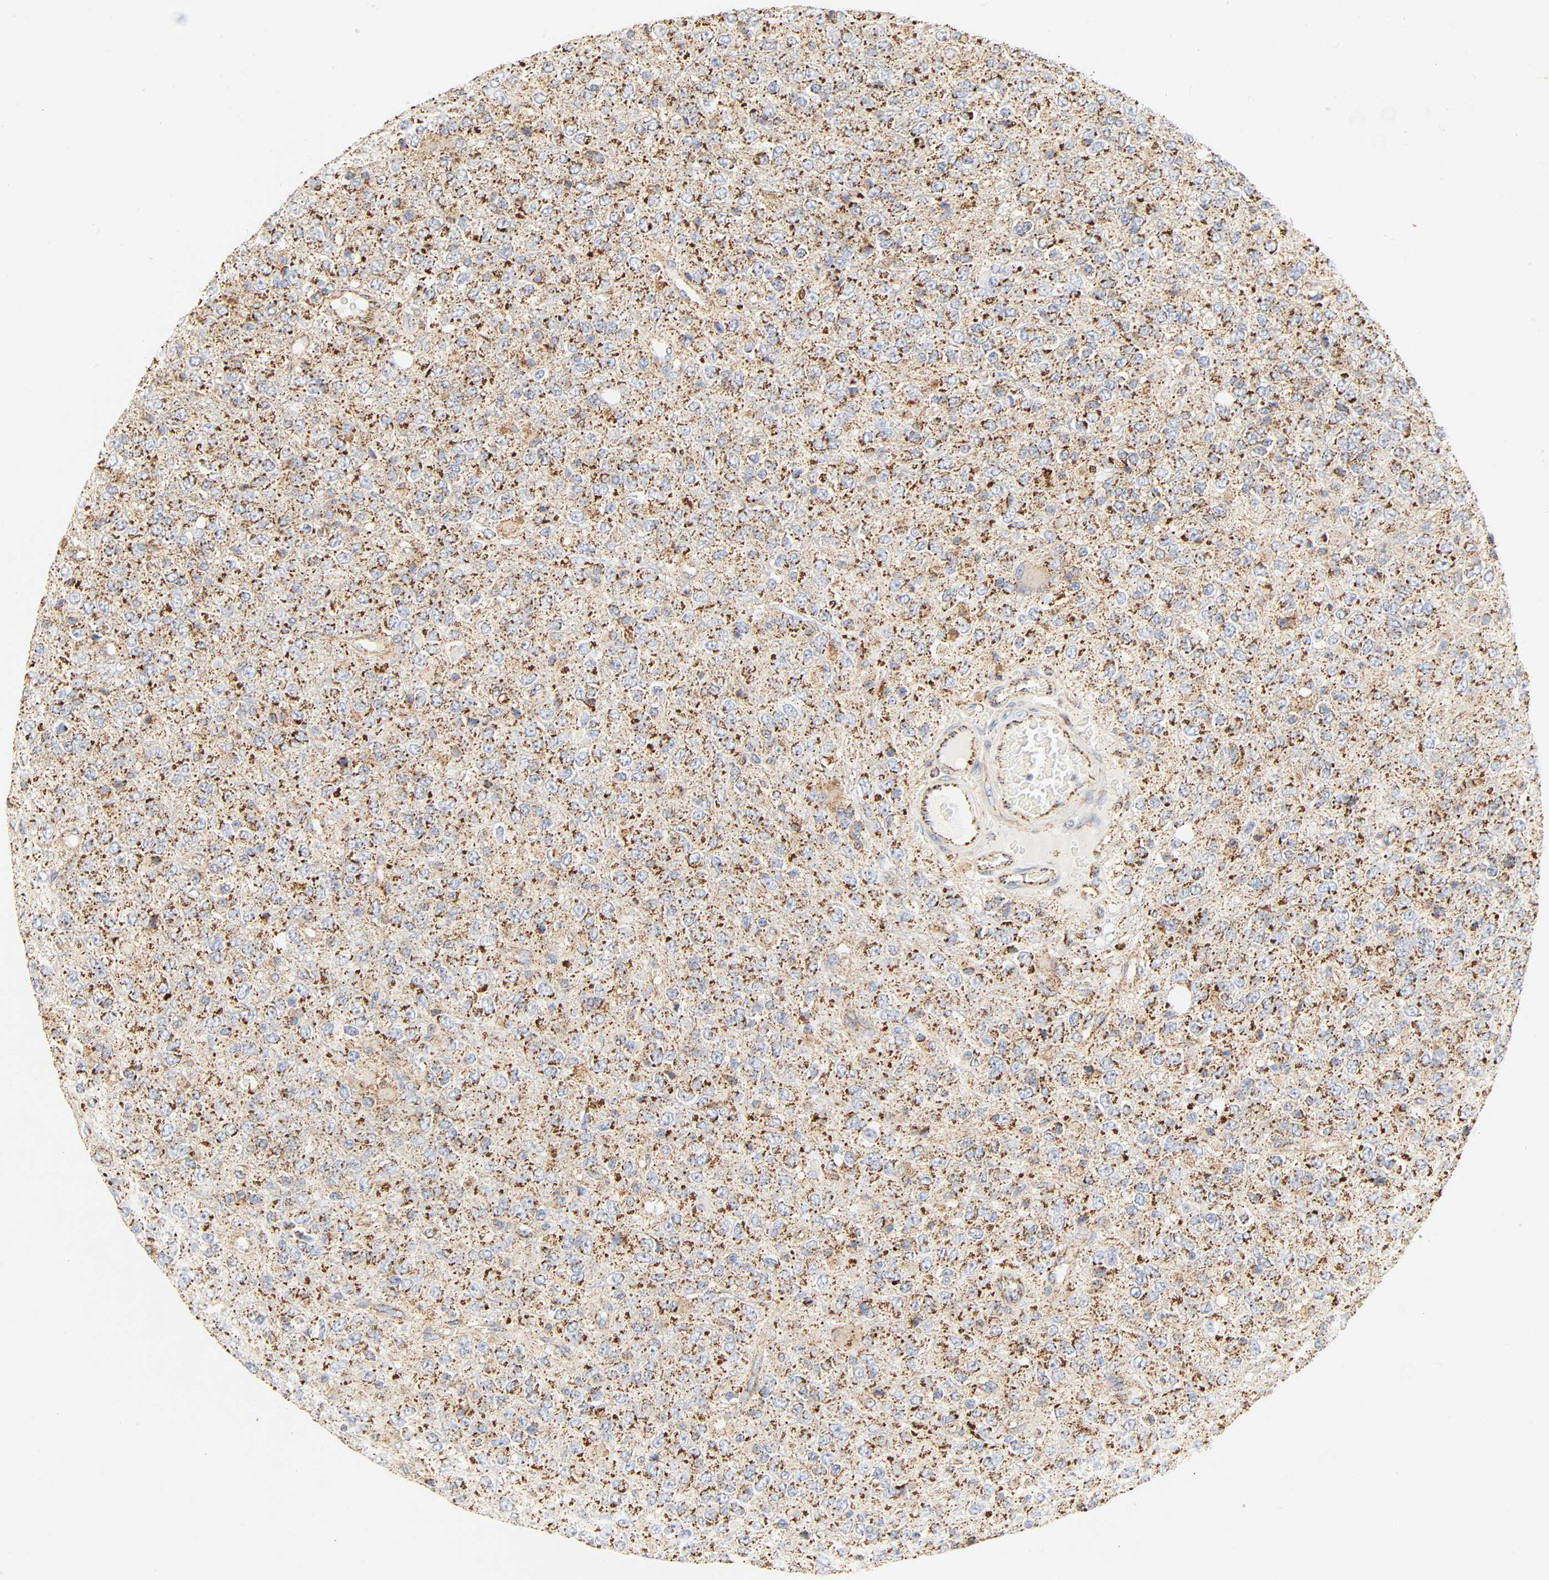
{"staining": {"intensity": "moderate", "quantity": "25%-75%", "location": "cytoplasmic/membranous"}, "tissue": "glioma", "cell_type": "Tumor cells", "image_type": "cancer", "snomed": [{"axis": "morphology", "description": "Glioma, malignant, High grade"}, {"axis": "topography", "description": "pancreas cauda"}], "caption": "The photomicrograph displays immunohistochemical staining of glioma. There is moderate cytoplasmic/membranous staining is identified in approximately 25%-75% of tumor cells.", "gene": "ACAT1", "patient": {"sex": "male", "age": 60}}